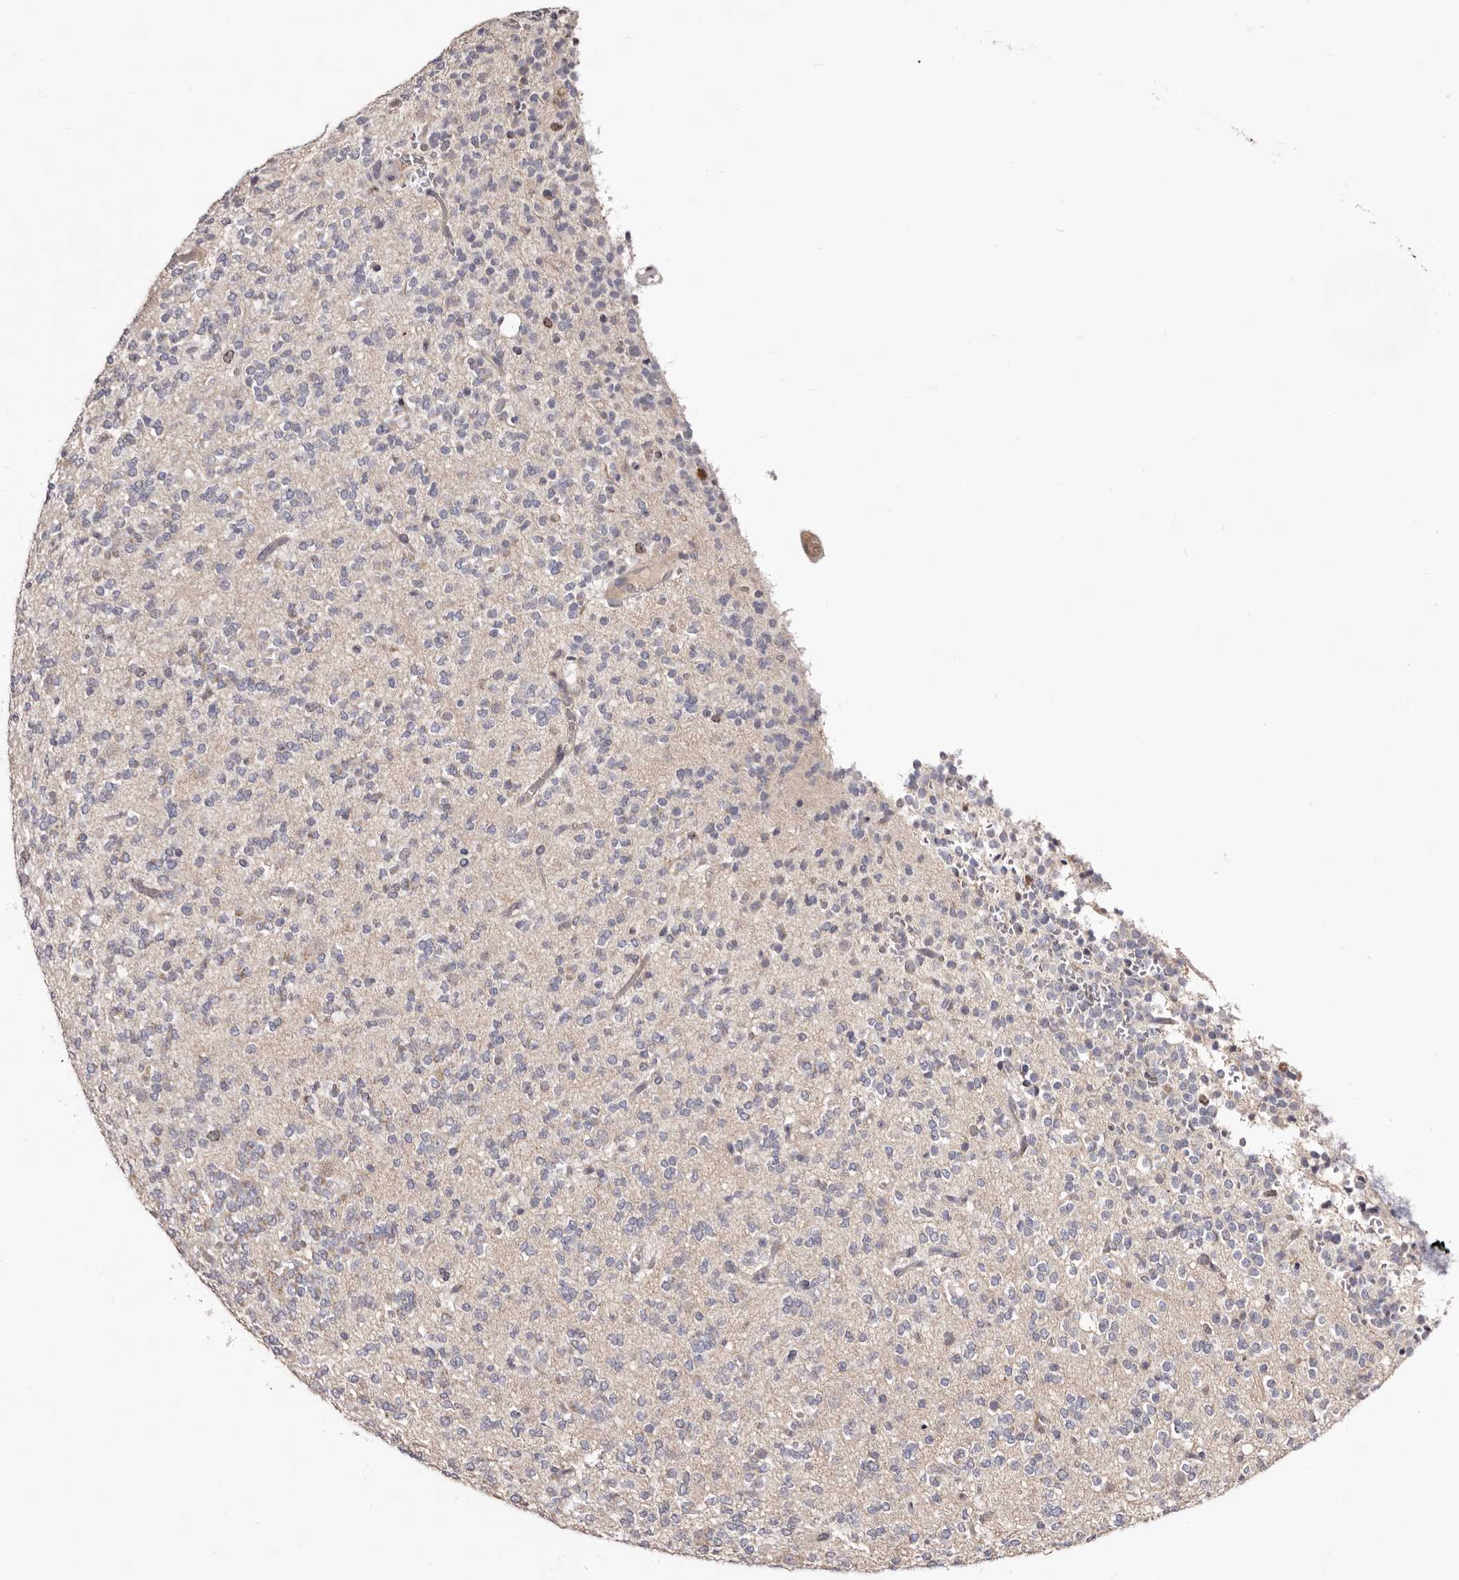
{"staining": {"intensity": "negative", "quantity": "none", "location": "none"}, "tissue": "glioma", "cell_type": "Tumor cells", "image_type": "cancer", "snomed": [{"axis": "morphology", "description": "Glioma, malignant, Low grade"}, {"axis": "topography", "description": "Brain"}], "caption": "An immunohistochemistry (IHC) histopathology image of malignant glioma (low-grade) is shown. There is no staining in tumor cells of malignant glioma (low-grade).", "gene": "CDCA8", "patient": {"sex": "male", "age": 38}}